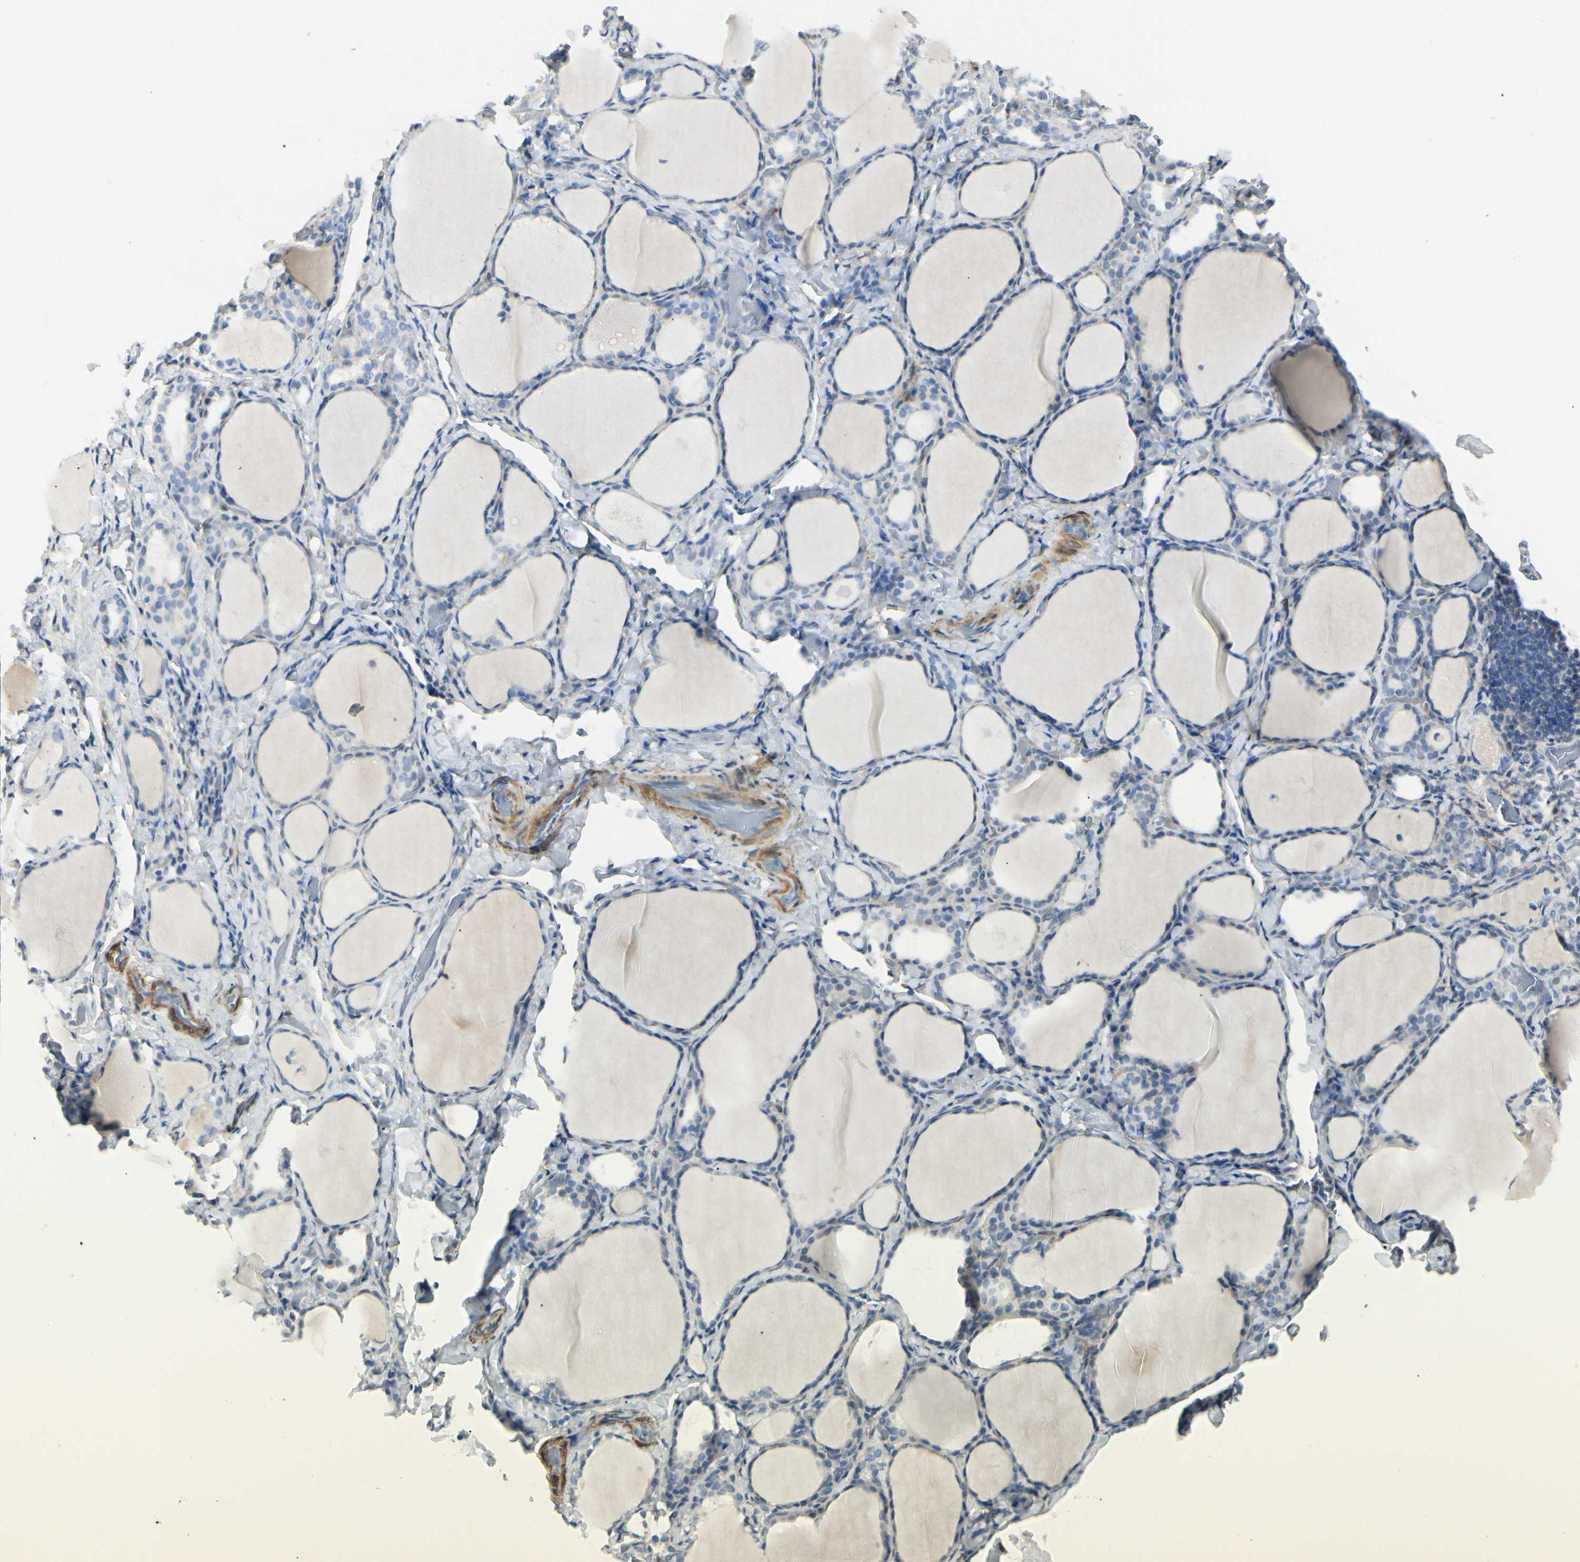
{"staining": {"intensity": "negative", "quantity": "none", "location": "none"}, "tissue": "thyroid gland", "cell_type": "Glandular cells", "image_type": "normal", "snomed": [{"axis": "morphology", "description": "Normal tissue, NOS"}, {"axis": "morphology", "description": "Papillary adenocarcinoma, NOS"}, {"axis": "topography", "description": "Thyroid gland"}], "caption": "The histopathology image demonstrates no significant staining in glandular cells of thyroid gland. (DAB immunohistochemistry (IHC) with hematoxylin counter stain).", "gene": "AMPH", "patient": {"sex": "female", "age": 30}}